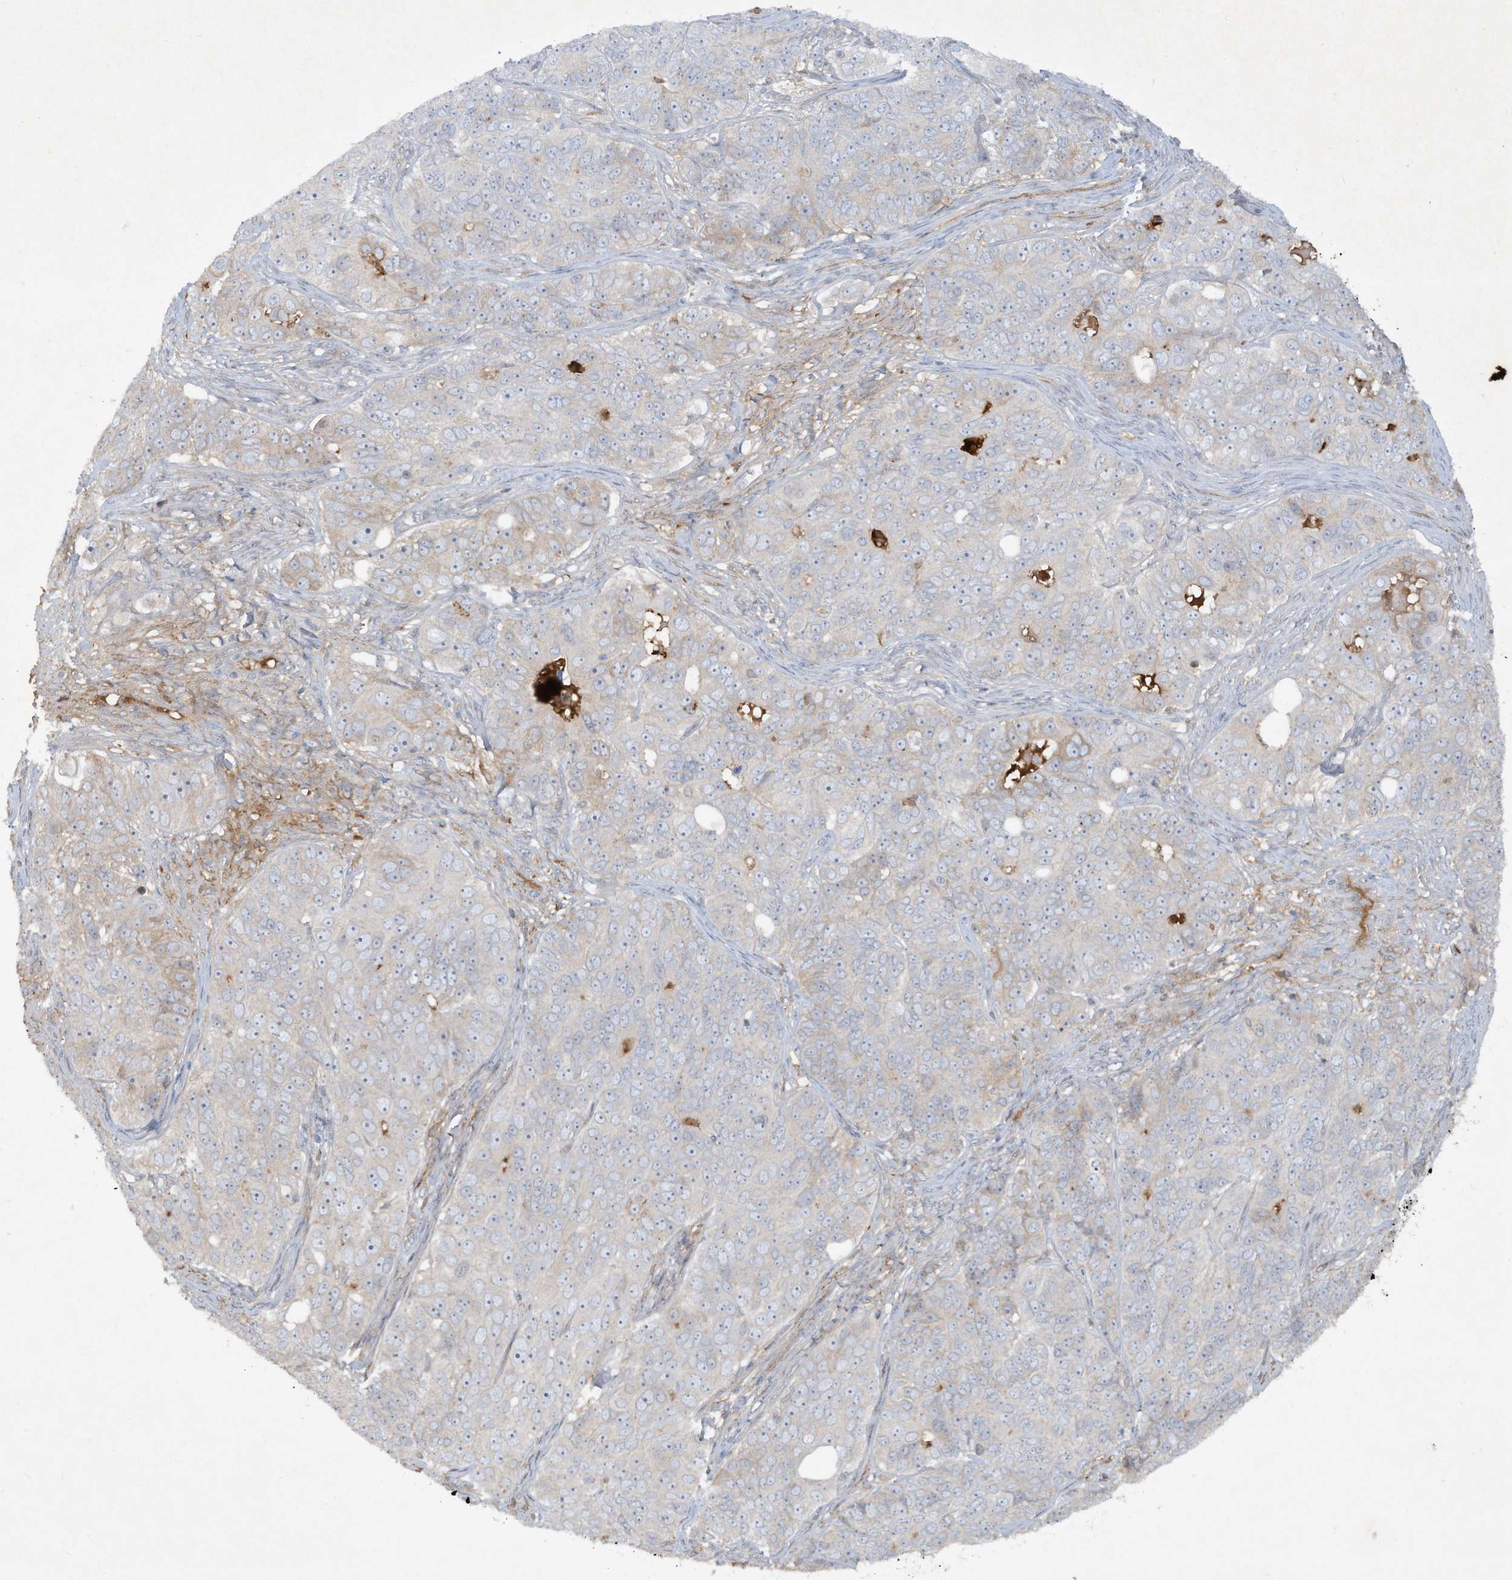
{"staining": {"intensity": "weak", "quantity": "<25%", "location": "cytoplasmic/membranous"}, "tissue": "ovarian cancer", "cell_type": "Tumor cells", "image_type": "cancer", "snomed": [{"axis": "morphology", "description": "Carcinoma, endometroid"}, {"axis": "topography", "description": "Ovary"}], "caption": "Micrograph shows no protein positivity in tumor cells of ovarian cancer (endometroid carcinoma) tissue.", "gene": "FETUB", "patient": {"sex": "female", "age": 51}}